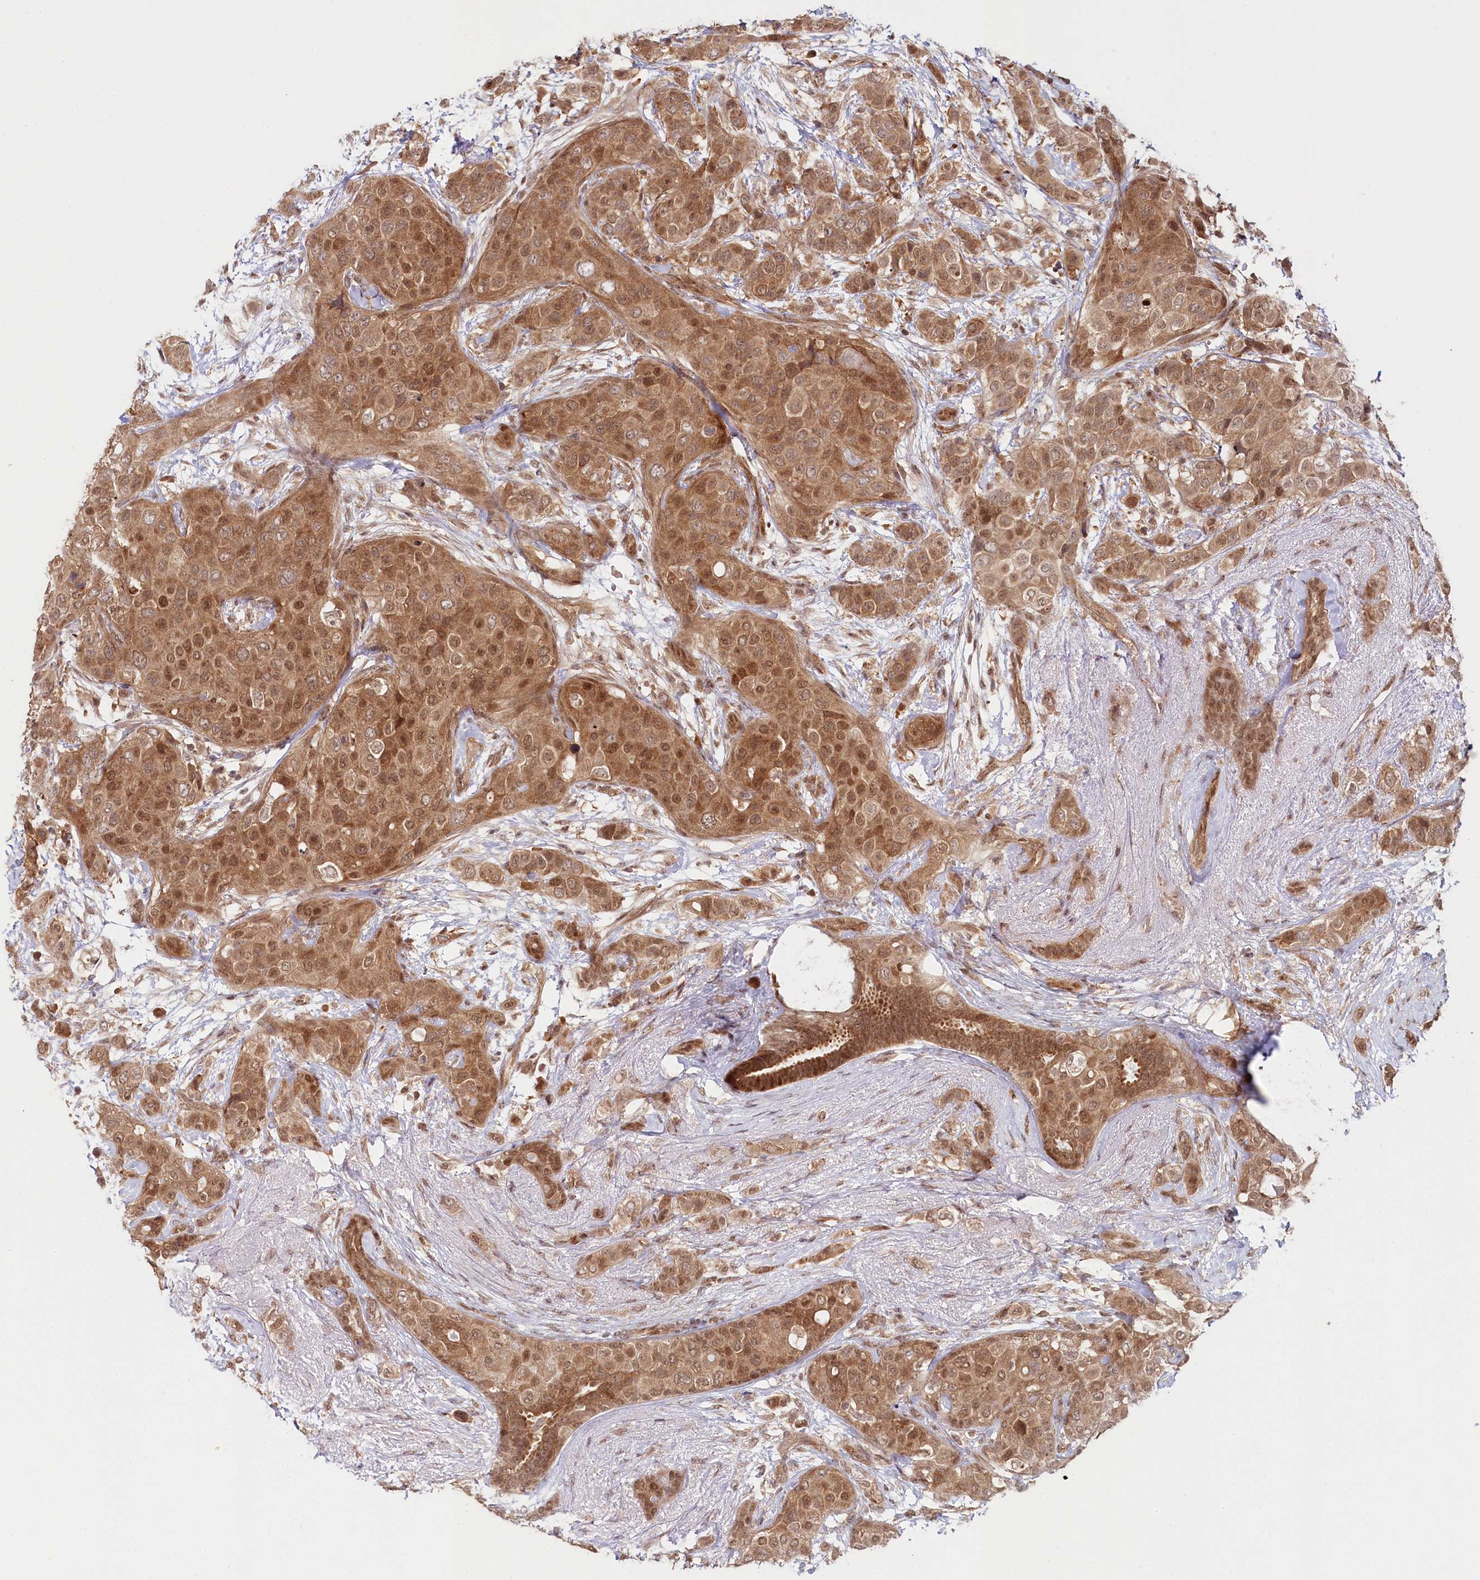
{"staining": {"intensity": "moderate", "quantity": ">75%", "location": "cytoplasmic/membranous,nuclear"}, "tissue": "breast cancer", "cell_type": "Tumor cells", "image_type": "cancer", "snomed": [{"axis": "morphology", "description": "Lobular carcinoma"}, {"axis": "topography", "description": "Breast"}], "caption": "Human breast cancer (lobular carcinoma) stained with a protein marker shows moderate staining in tumor cells.", "gene": "CCDC65", "patient": {"sex": "female", "age": 51}}